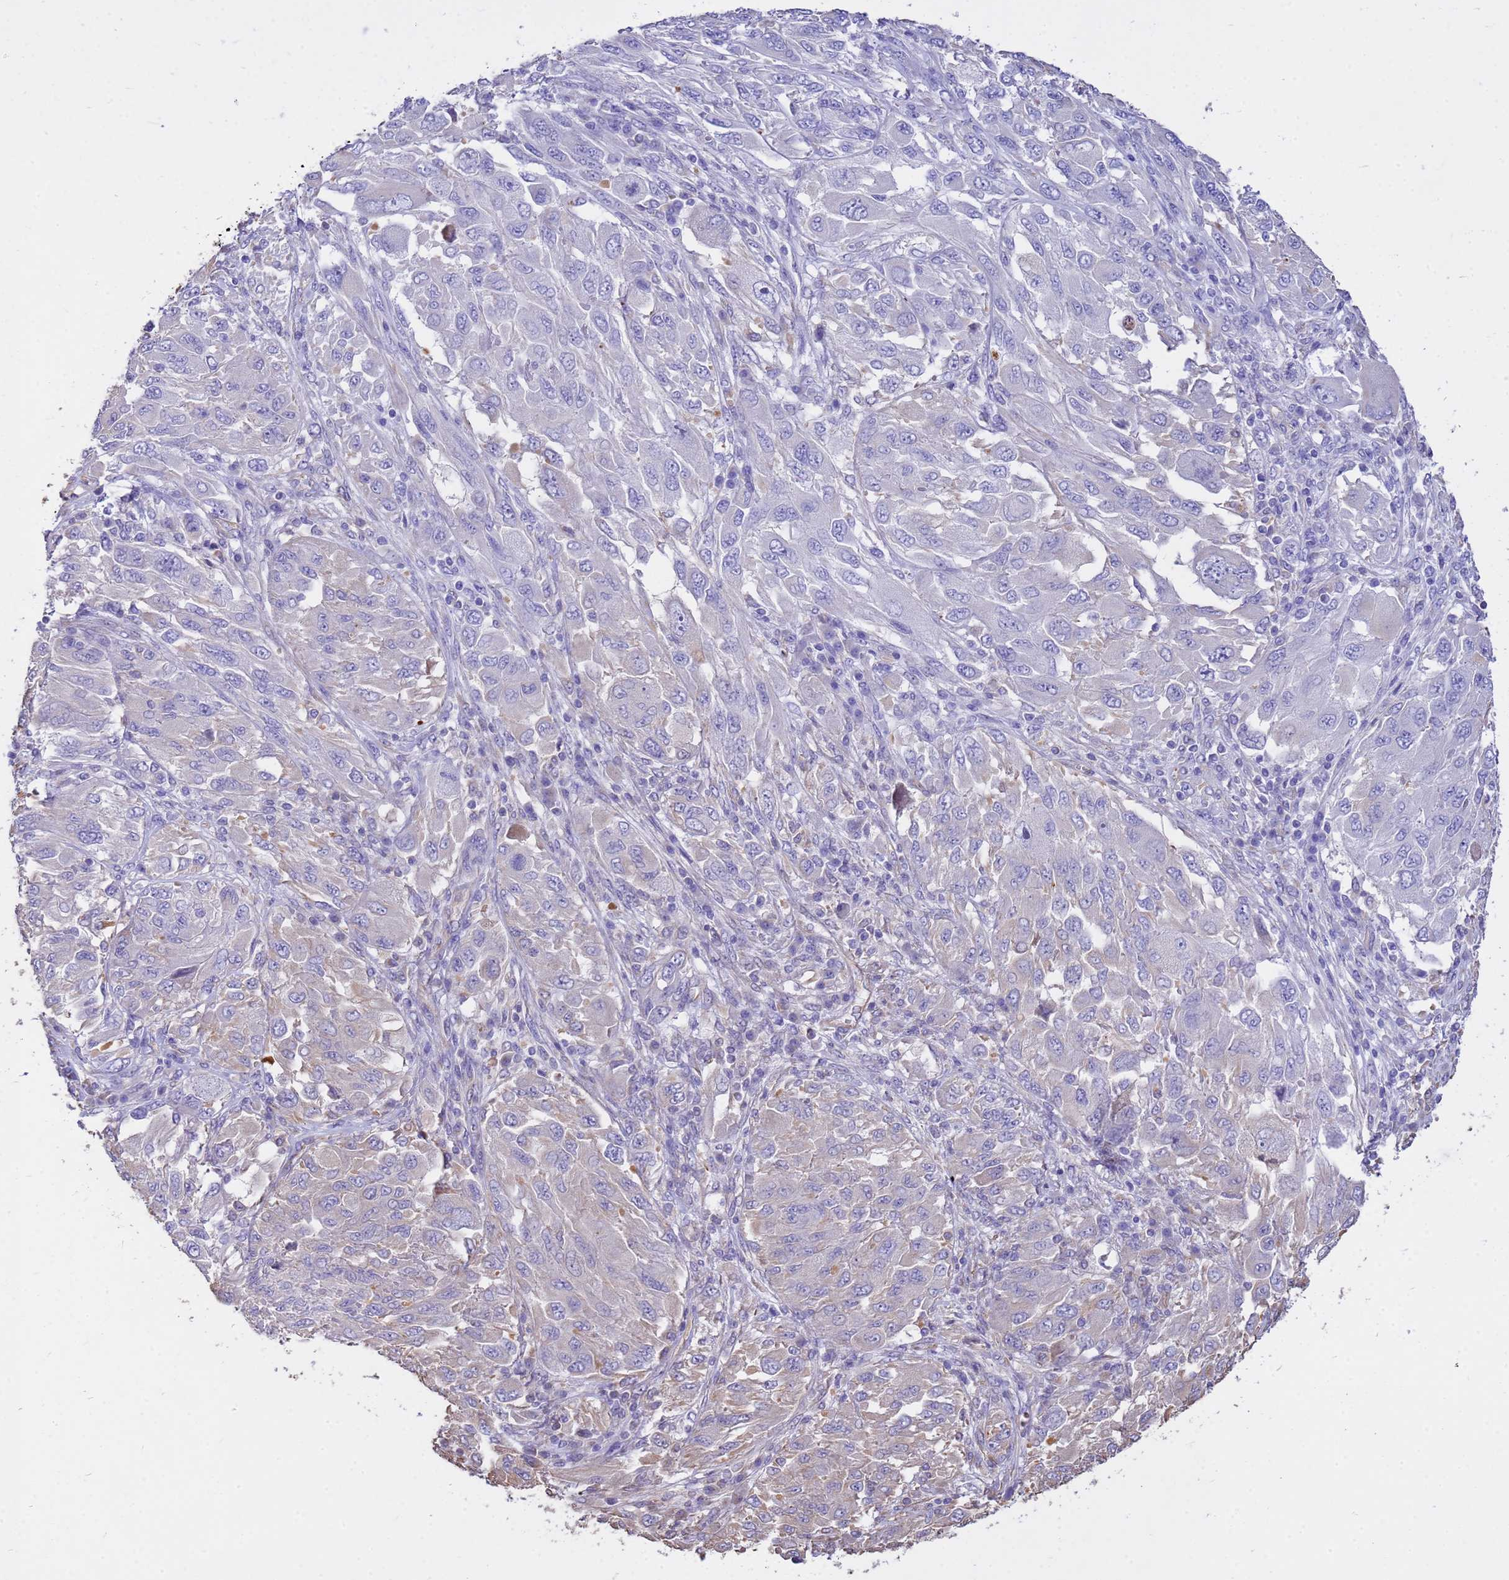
{"staining": {"intensity": "negative", "quantity": "none", "location": "none"}, "tissue": "melanoma", "cell_type": "Tumor cells", "image_type": "cancer", "snomed": [{"axis": "morphology", "description": "Malignant melanoma, NOS"}, {"axis": "topography", "description": "Skin"}], "caption": "Protein analysis of malignant melanoma displays no significant positivity in tumor cells.", "gene": "TCEAL3", "patient": {"sex": "female", "age": 91}}